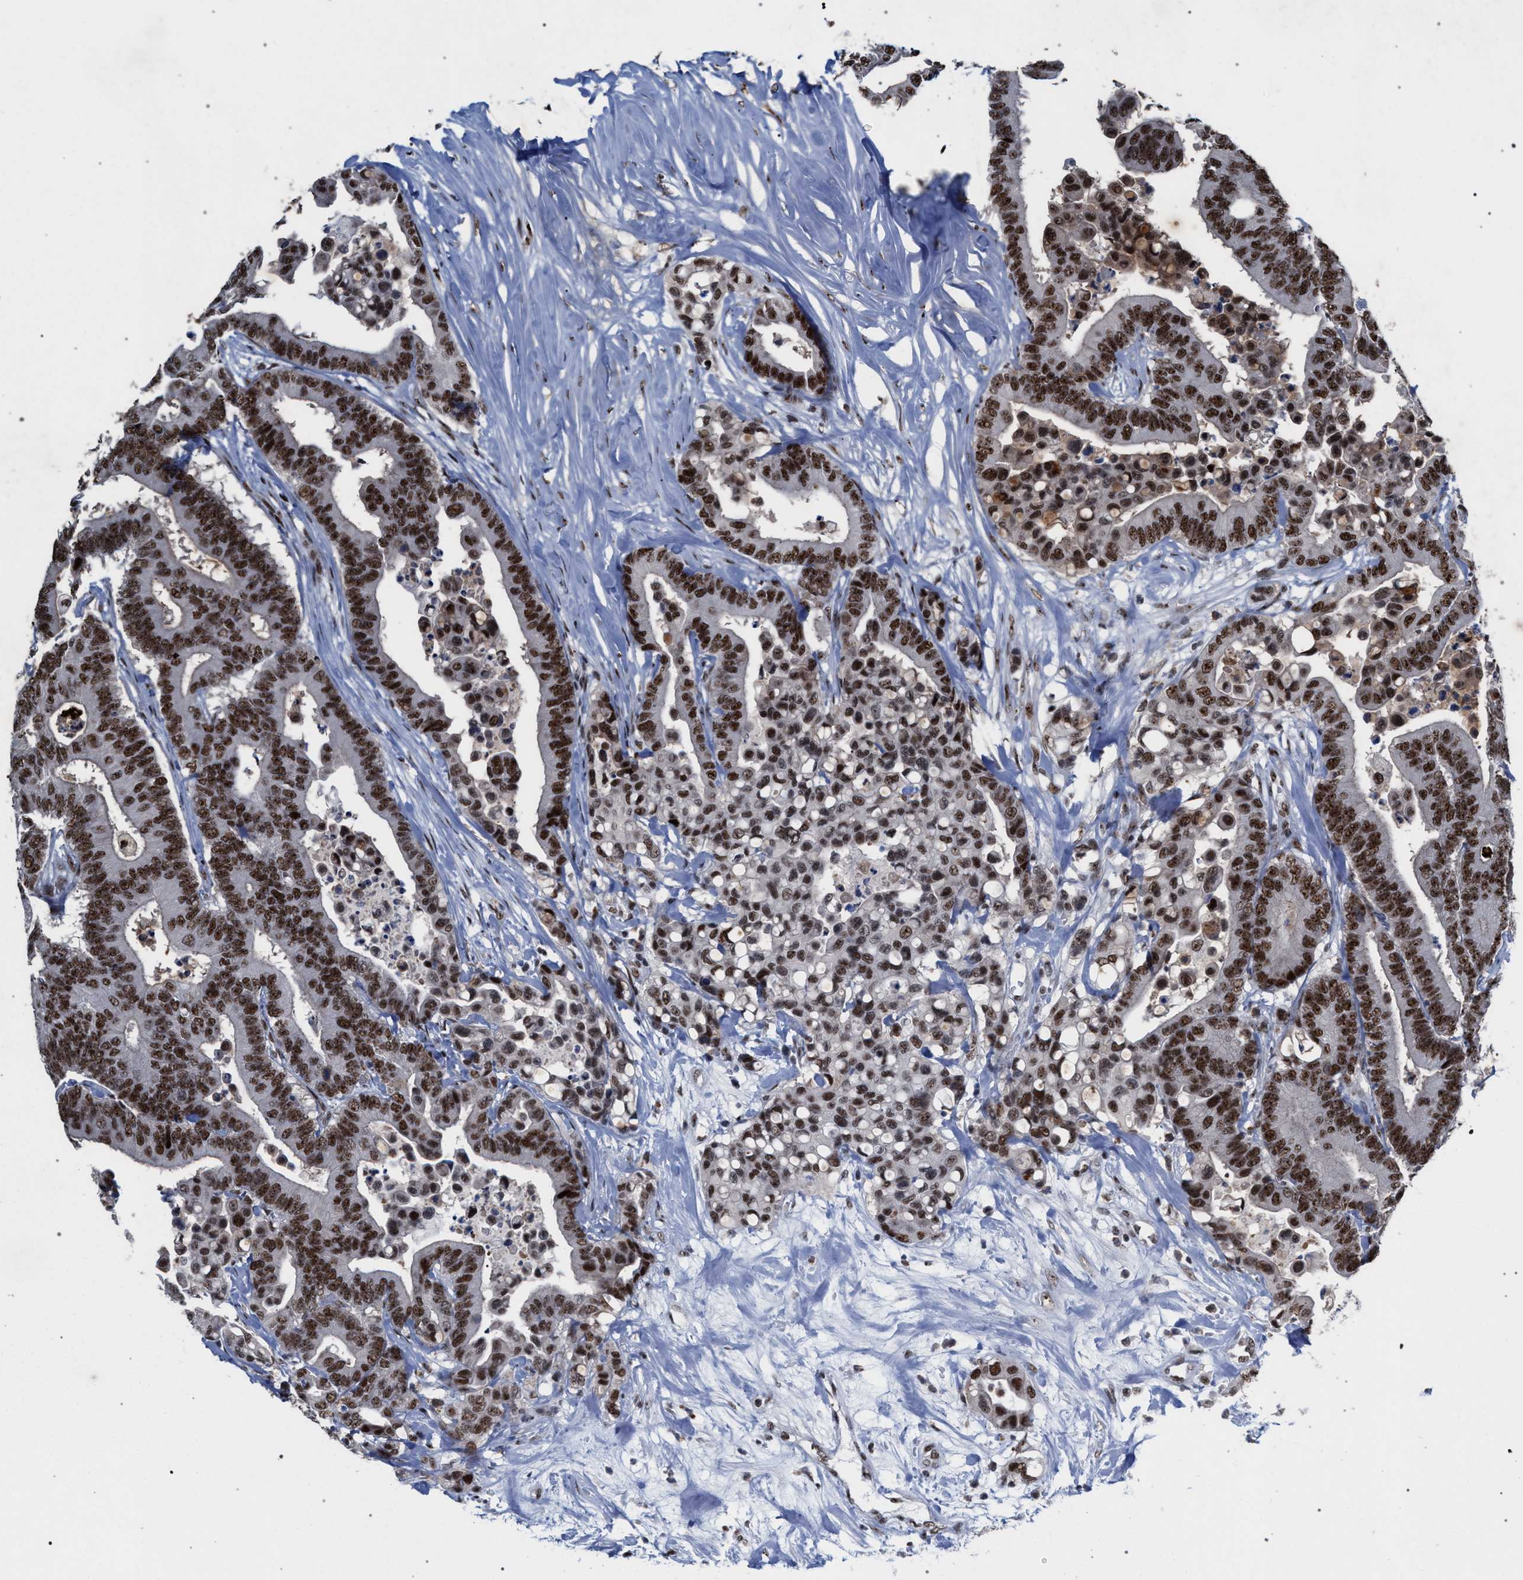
{"staining": {"intensity": "strong", "quantity": ">75%", "location": "nuclear"}, "tissue": "colorectal cancer", "cell_type": "Tumor cells", "image_type": "cancer", "snomed": [{"axis": "morphology", "description": "Normal tissue, NOS"}, {"axis": "morphology", "description": "Adenocarcinoma, NOS"}, {"axis": "topography", "description": "Colon"}], "caption": "IHC staining of colorectal cancer (adenocarcinoma), which demonstrates high levels of strong nuclear expression in approximately >75% of tumor cells indicating strong nuclear protein staining. The staining was performed using DAB (brown) for protein detection and nuclei were counterstained in hematoxylin (blue).", "gene": "SCAF4", "patient": {"sex": "male", "age": 82}}